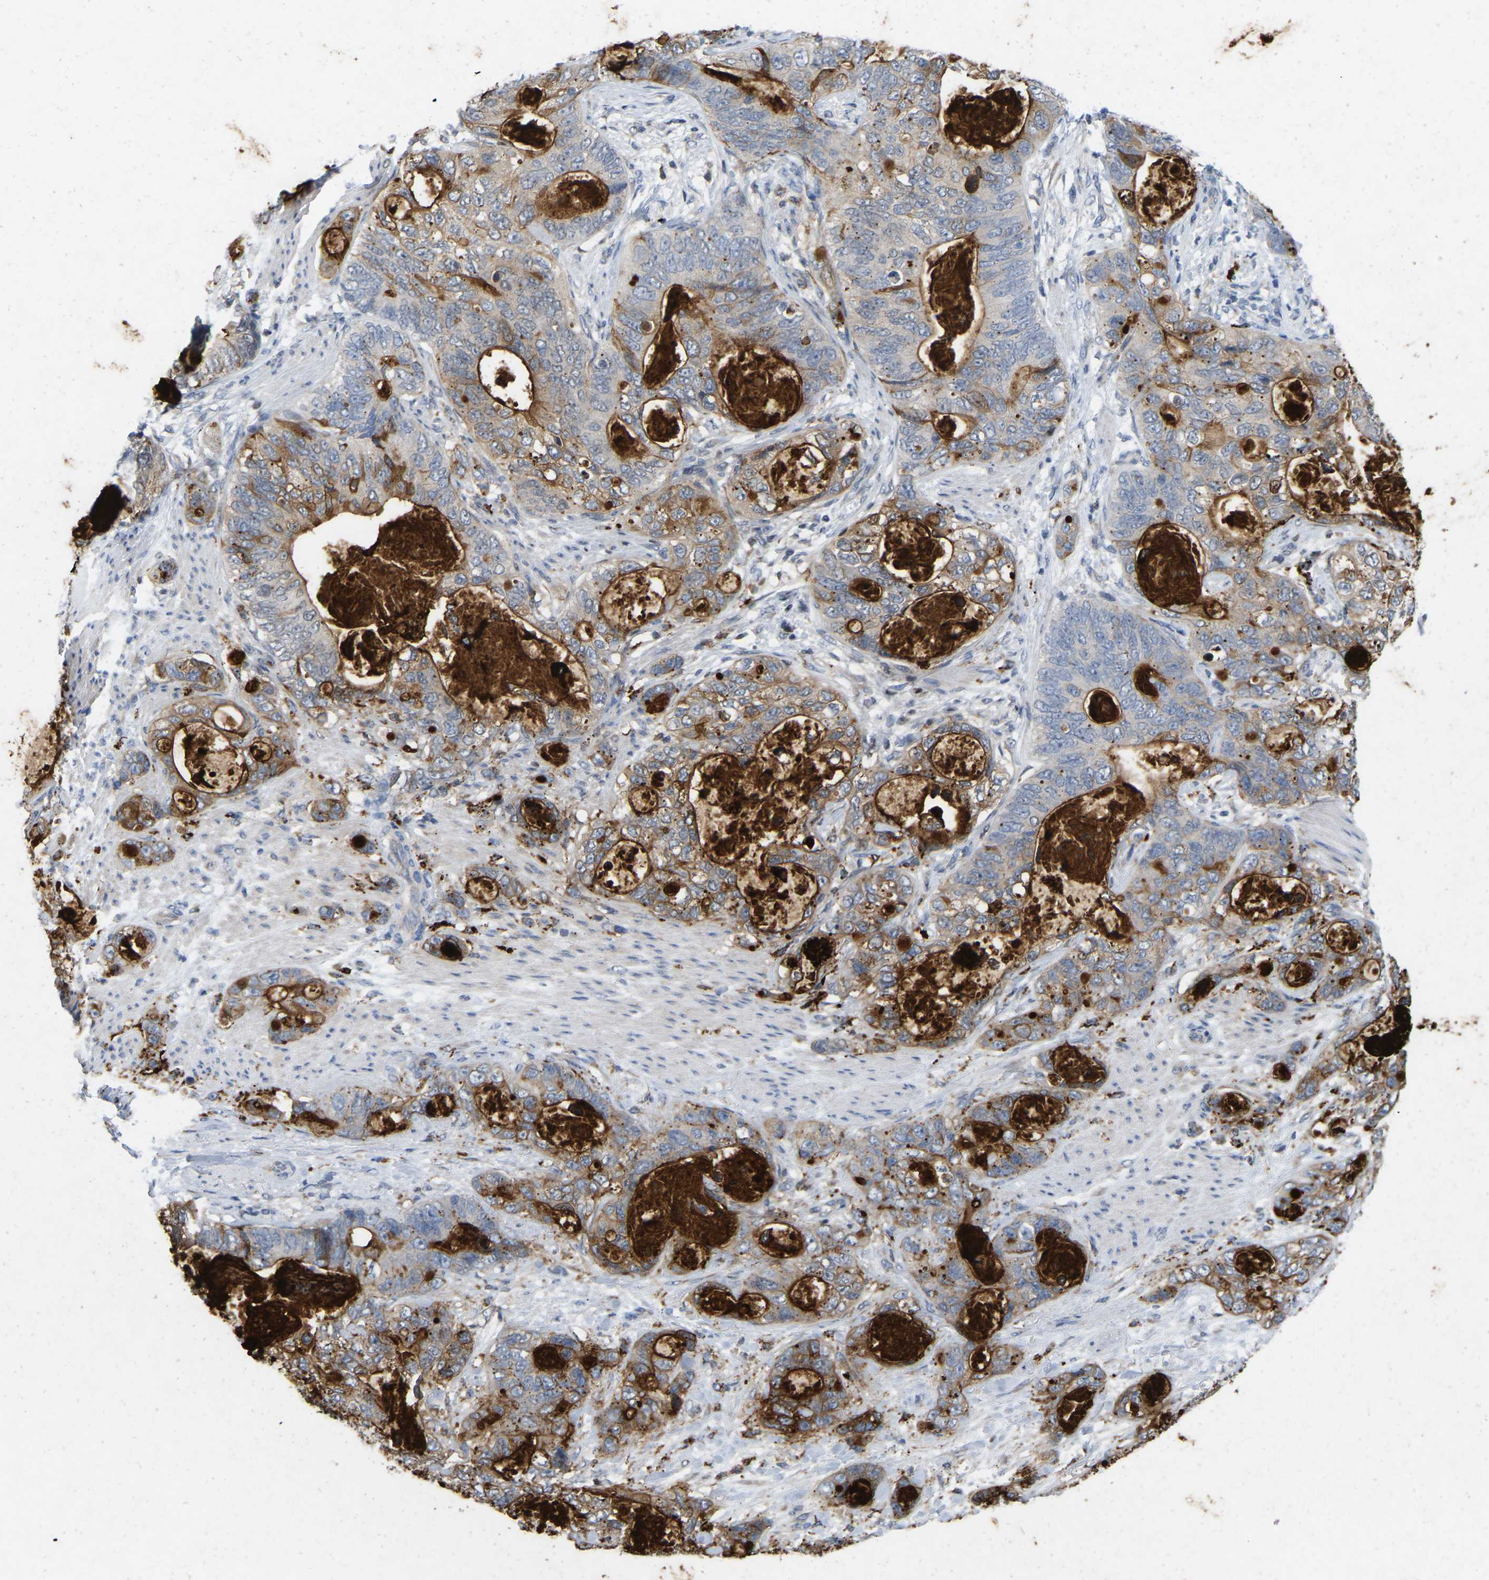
{"staining": {"intensity": "strong", "quantity": "25%-75%", "location": "cytoplasmic/membranous"}, "tissue": "stomach cancer", "cell_type": "Tumor cells", "image_type": "cancer", "snomed": [{"axis": "morphology", "description": "Normal tissue, NOS"}, {"axis": "morphology", "description": "Adenocarcinoma, NOS"}, {"axis": "topography", "description": "Stomach"}], "caption": "Stomach adenocarcinoma stained for a protein (brown) displays strong cytoplasmic/membranous positive staining in approximately 25%-75% of tumor cells.", "gene": "RHEB", "patient": {"sex": "female", "age": 89}}